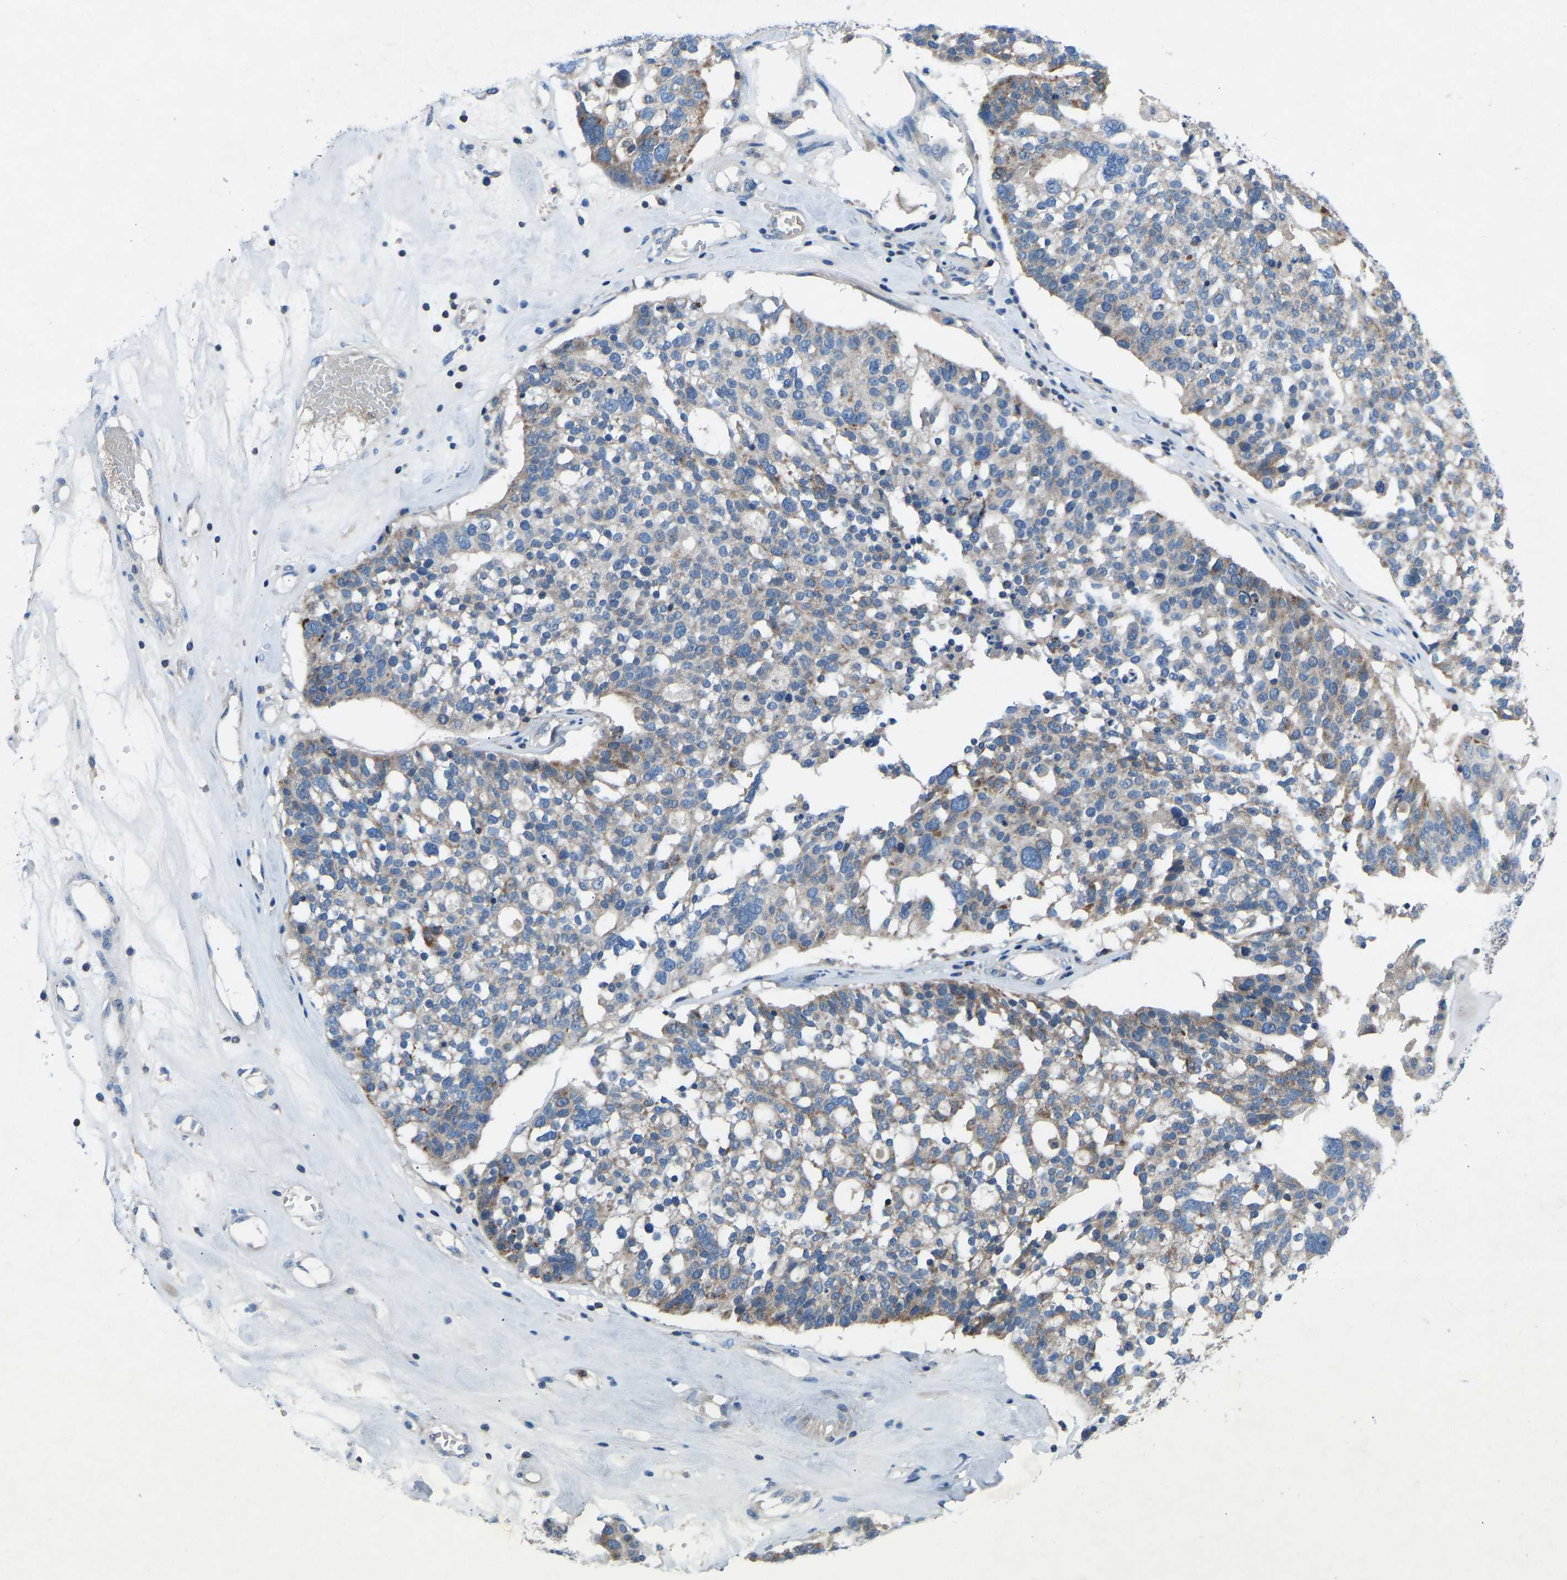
{"staining": {"intensity": "weak", "quantity": "25%-75%", "location": "cytoplasmic/membranous"}, "tissue": "ovarian cancer", "cell_type": "Tumor cells", "image_type": "cancer", "snomed": [{"axis": "morphology", "description": "Cystadenocarcinoma, serous, NOS"}, {"axis": "topography", "description": "Ovary"}], "caption": "Immunohistochemistry staining of ovarian cancer, which exhibits low levels of weak cytoplasmic/membranous positivity in approximately 25%-75% of tumor cells indicating weak cytoplasmic/membranous protein positivity. The staining was performed using DAB (3,3'-diaminobenzidine) (brown) for protein detection and nuclei were counterstained in hematoxylin (blue).", "gene": "GRK6", "patient": {"sex": "female", "age": 59}}